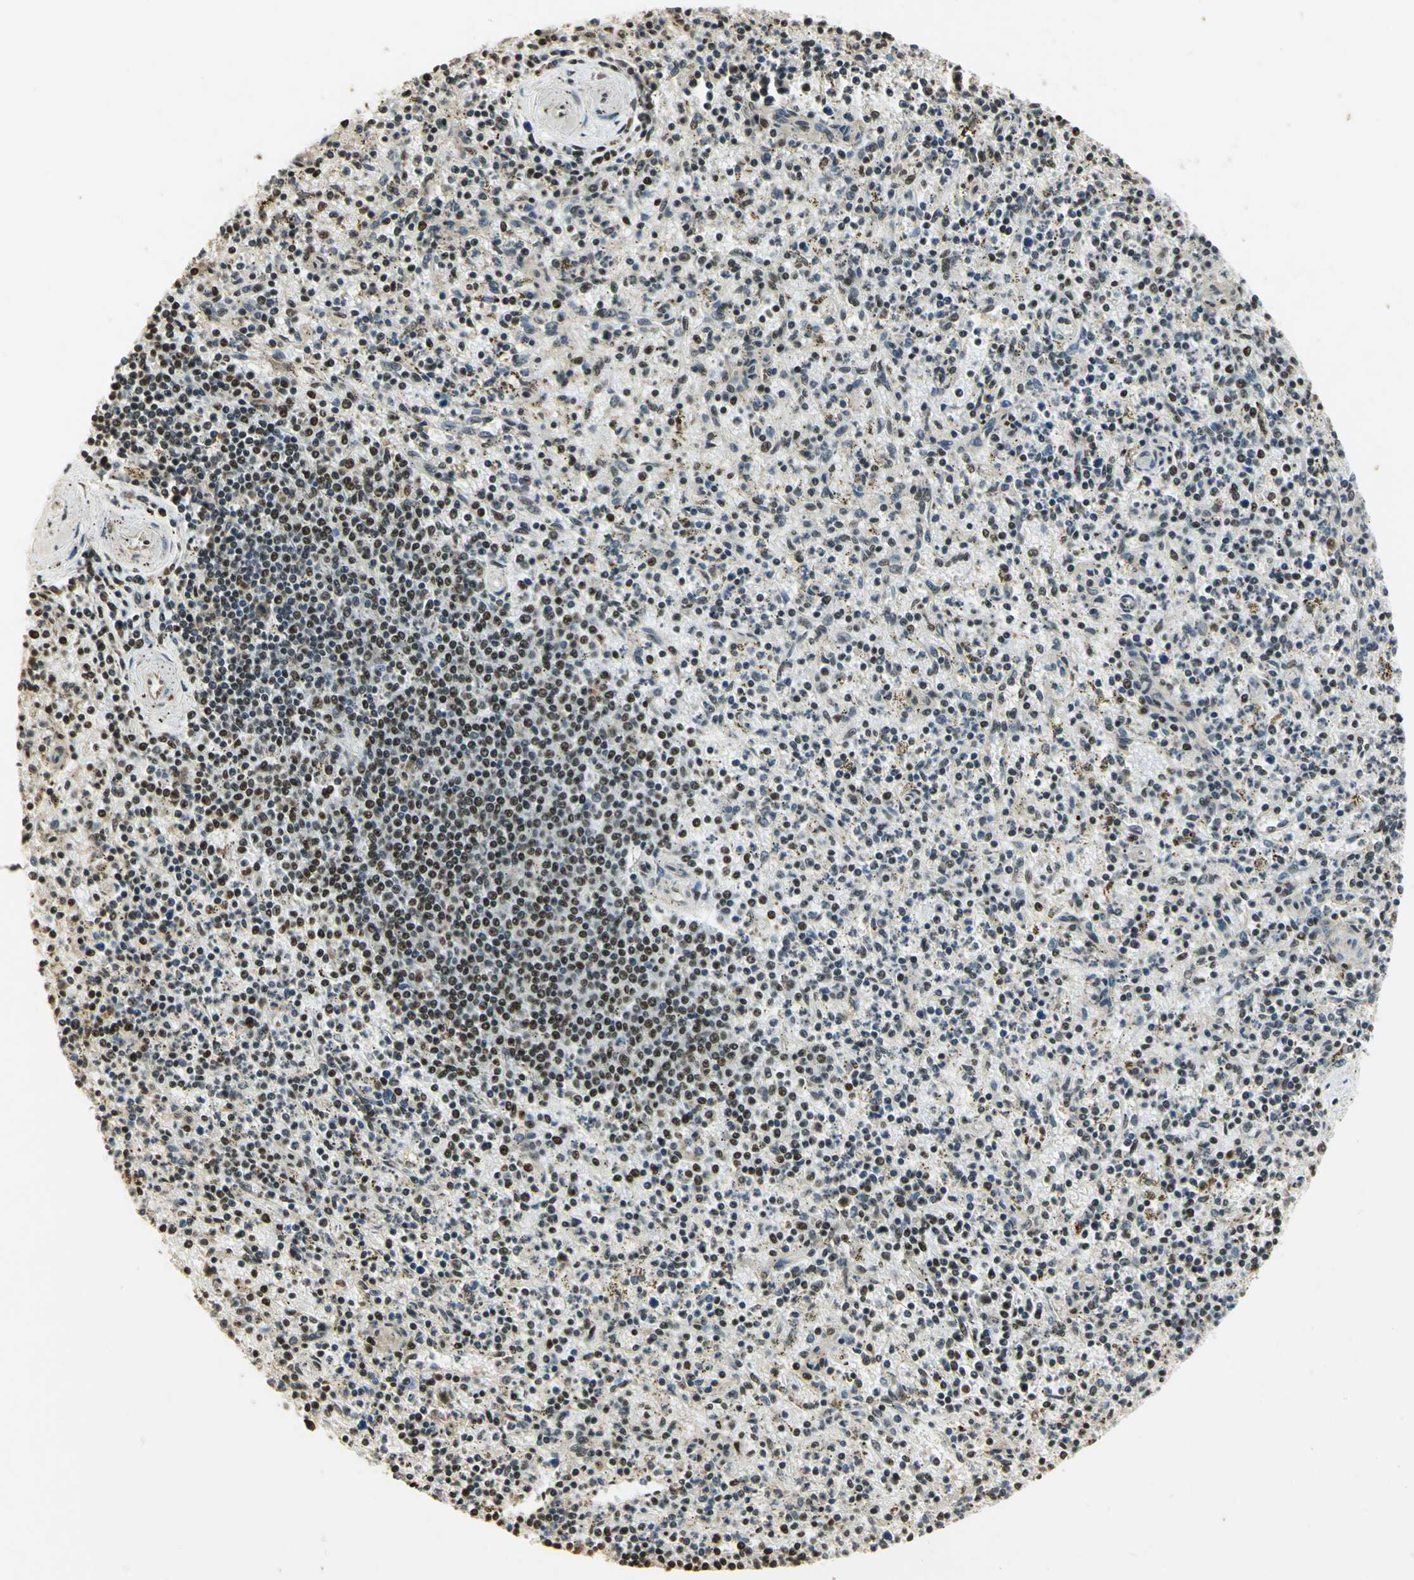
{"staining": {"intensity": "strong", "quantity": ">75%", "location": "nuclear"}, "tissue": "spleen", "cell_type": "Cells in red pulp", "image_type": "normal", "snomed": [{"axis": "morphology", "description": "Normal tissue, NOS"}, {"axis": "topography", "description": "Spleen"}], "caption": "This is an image of immunohistochemistry (IHC) staining of normal spleen, which shows strong positivity in the nuclear of cells in red pulp.", "gene": "SET", "patient": {"sex": "male", "age": 72}}